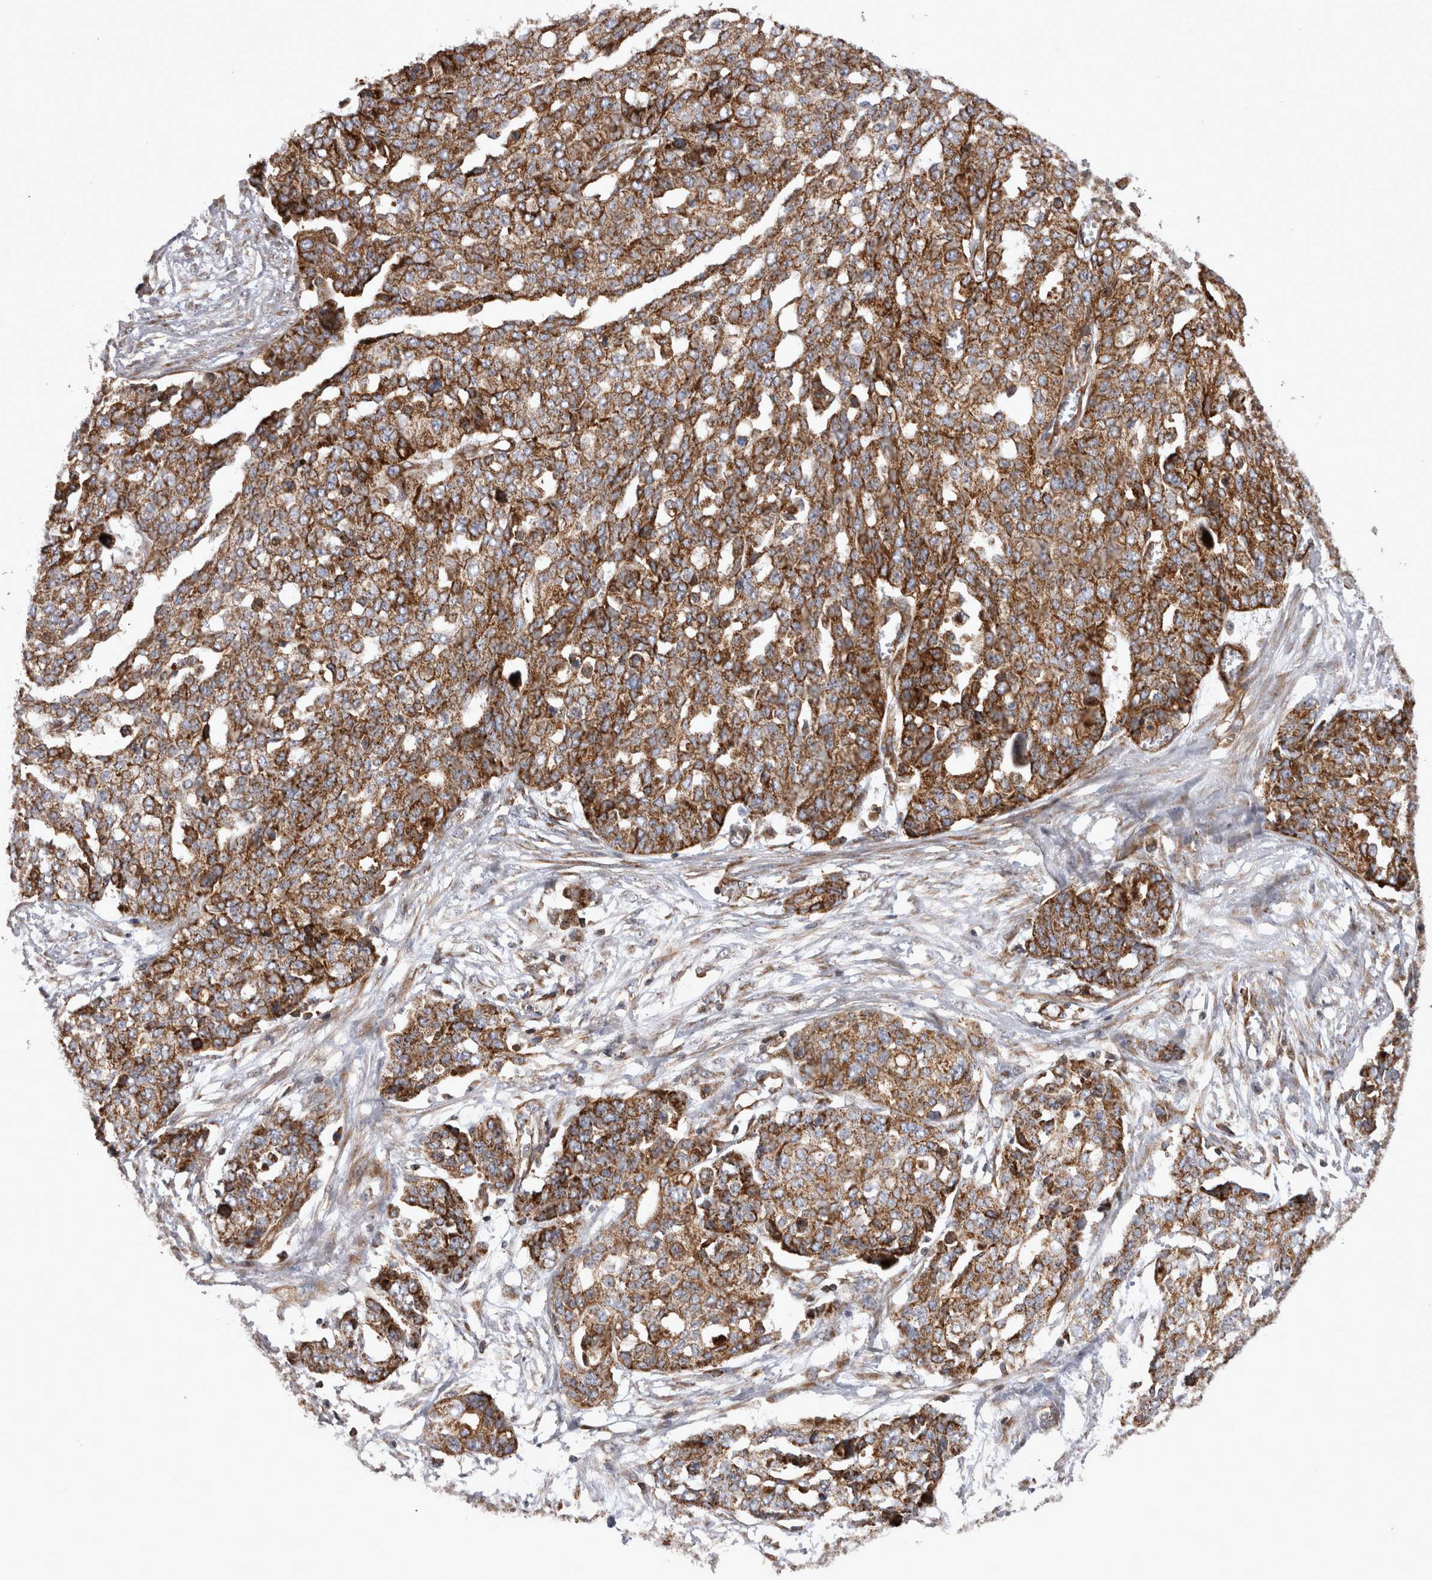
{"staining": {"intensity": "strong", "quantity": ">75%", "location": "cytoplasmic/membranous"}, "tissue": "ovarian cancer", "cell_type": "Tumor cells", "image_type": "cancer", "snomed": [{"axis": "morphology", "description": "Cystadenocarcinoma, serous, NOS"}, {"axis": "topography", "description": "Soft tissue"}, {"axis": "topography", "description": "Ovary"}], "caption": "Tumor cells display high levels of strong cytoplasmic/membranous positivity in about >75% of cells in human ovarian cancer. The protein is shown in brown color, while the nuclei are stained blue.", "gene": "TSPOAP1", "patient": {"sex": "female", "age": 57}}